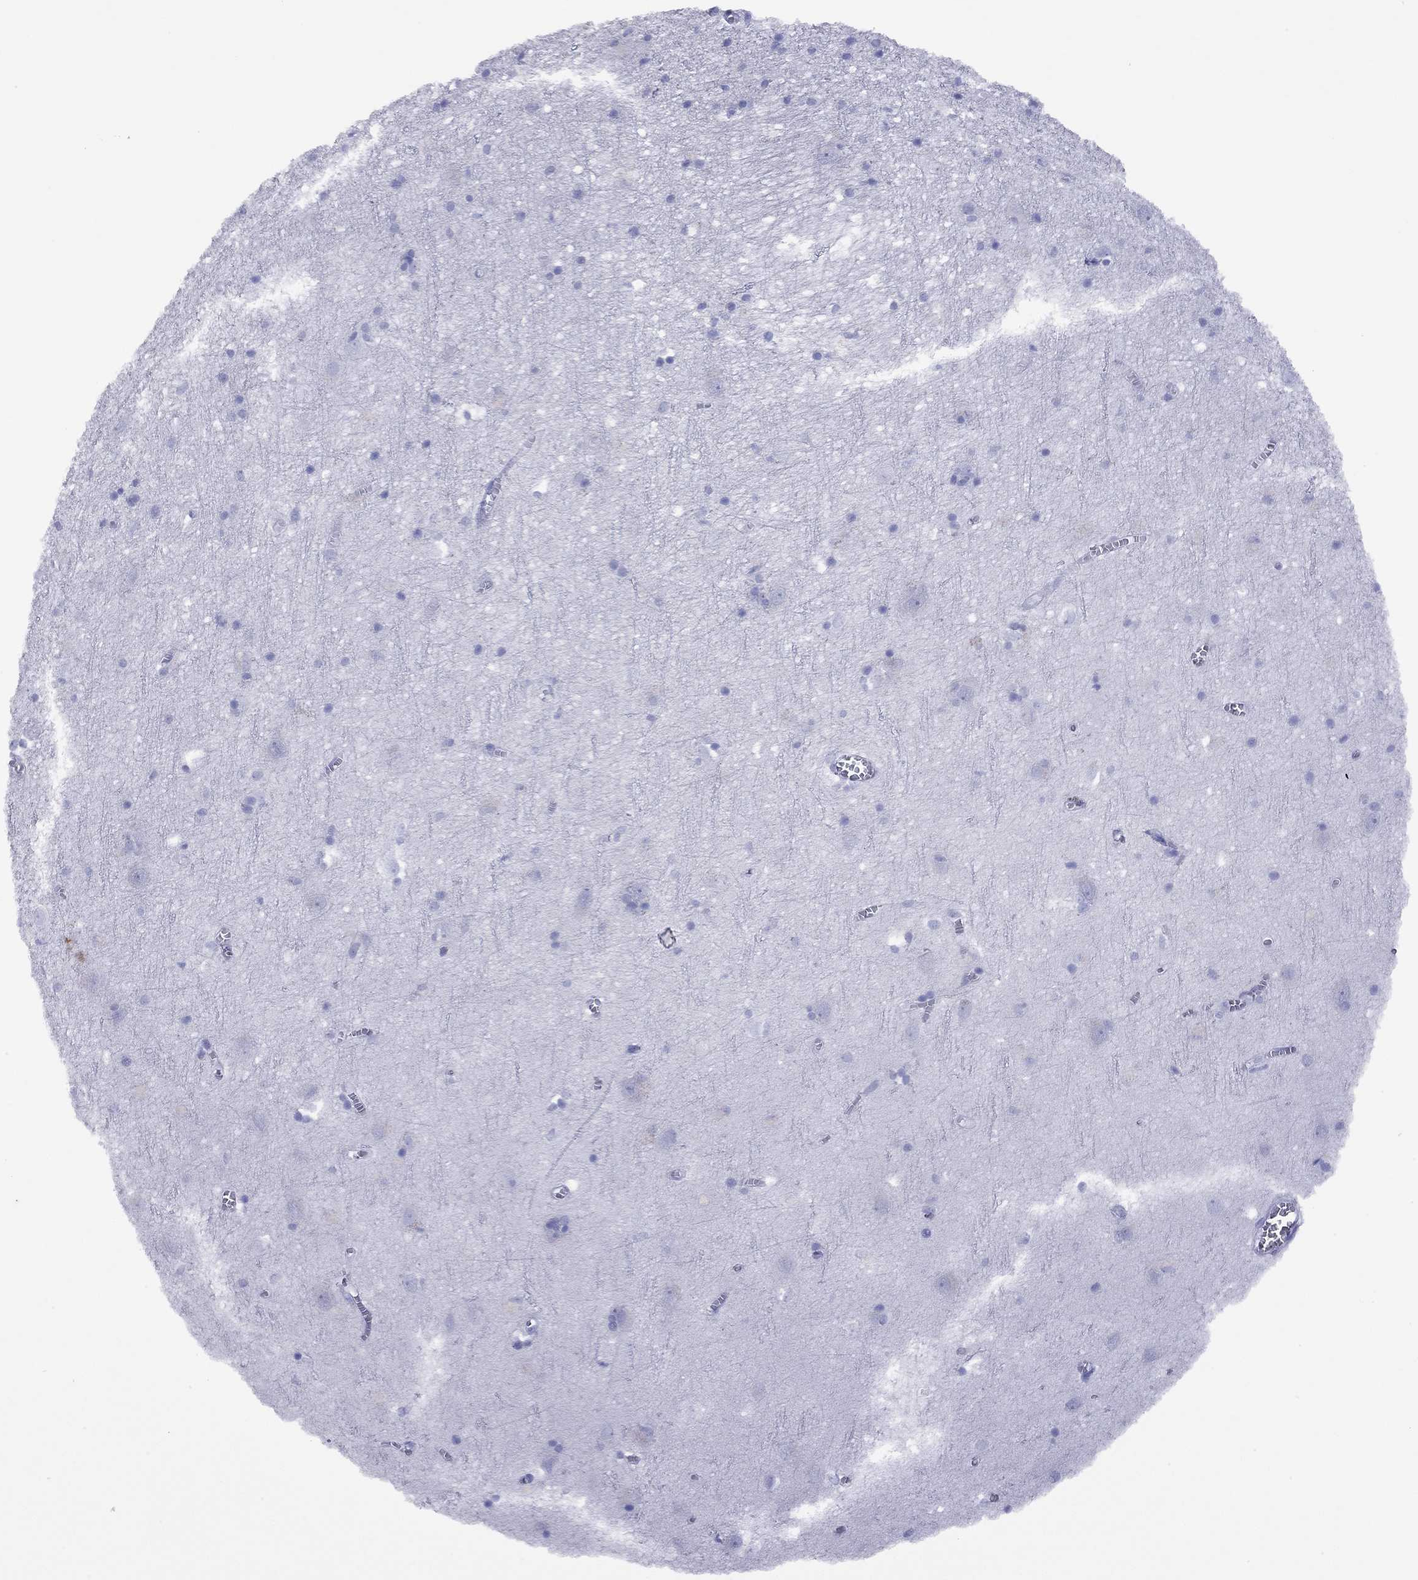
{"staining": {"intensity": "negative", "quantity": "none", "location": "none"}, "tissue": "cerebral cortex", "cell_type": "Endothelial cells", "image_type": "normal", "snomed": [{"axis": "morphology", "description": "Normal tissue, NOS"}, {"axis": "topography", "description": "Cerebral cortex"}], "caption": "The image reveals no staining of endothelial cells in unremarkable cerebral cortex. Nuclei are stained in blue.", "gene": "FIGLA", "patient": {"sex": "male", "age": 70}}